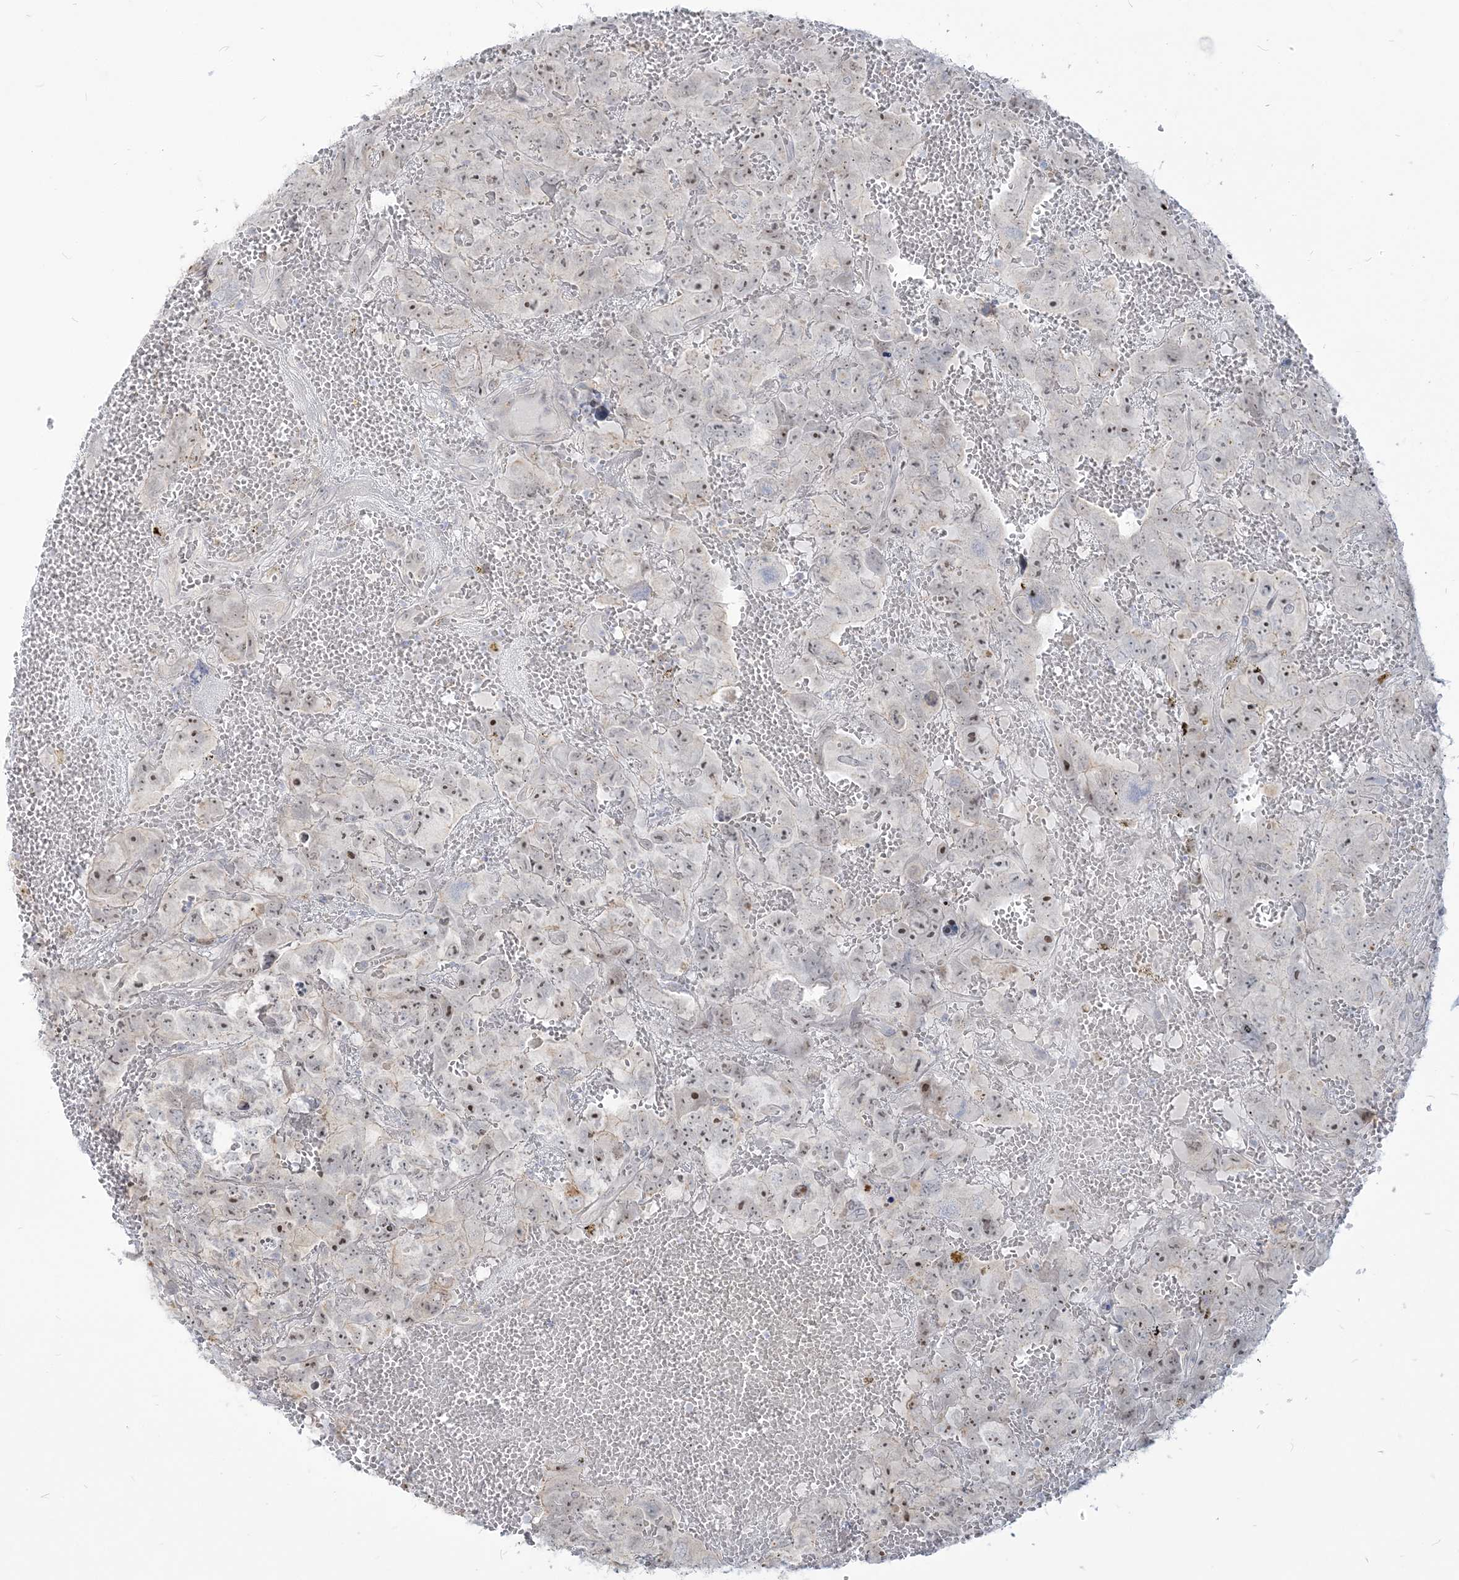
{"staining": {"intensity": "moderate", "quantity": "25%-75%", "location": "nuclear"}, "tissue": "testis cancer", "cell_type": "Tumor cells", "image_type": "cancer", "snomed": [{"axis": "morphology", "description": "Carcinoma, Embryonal, NOS"}, {"axis": "topography", "description": "Testis"}], "caption": "The histopathology image displays staining of testis cancer (embryonal carcinoma), revealing moderate nuclear protein staining (brown color) within tumor cells.", "gene": "SDAD1", "patient": {"sex": "male", "age": 45}}